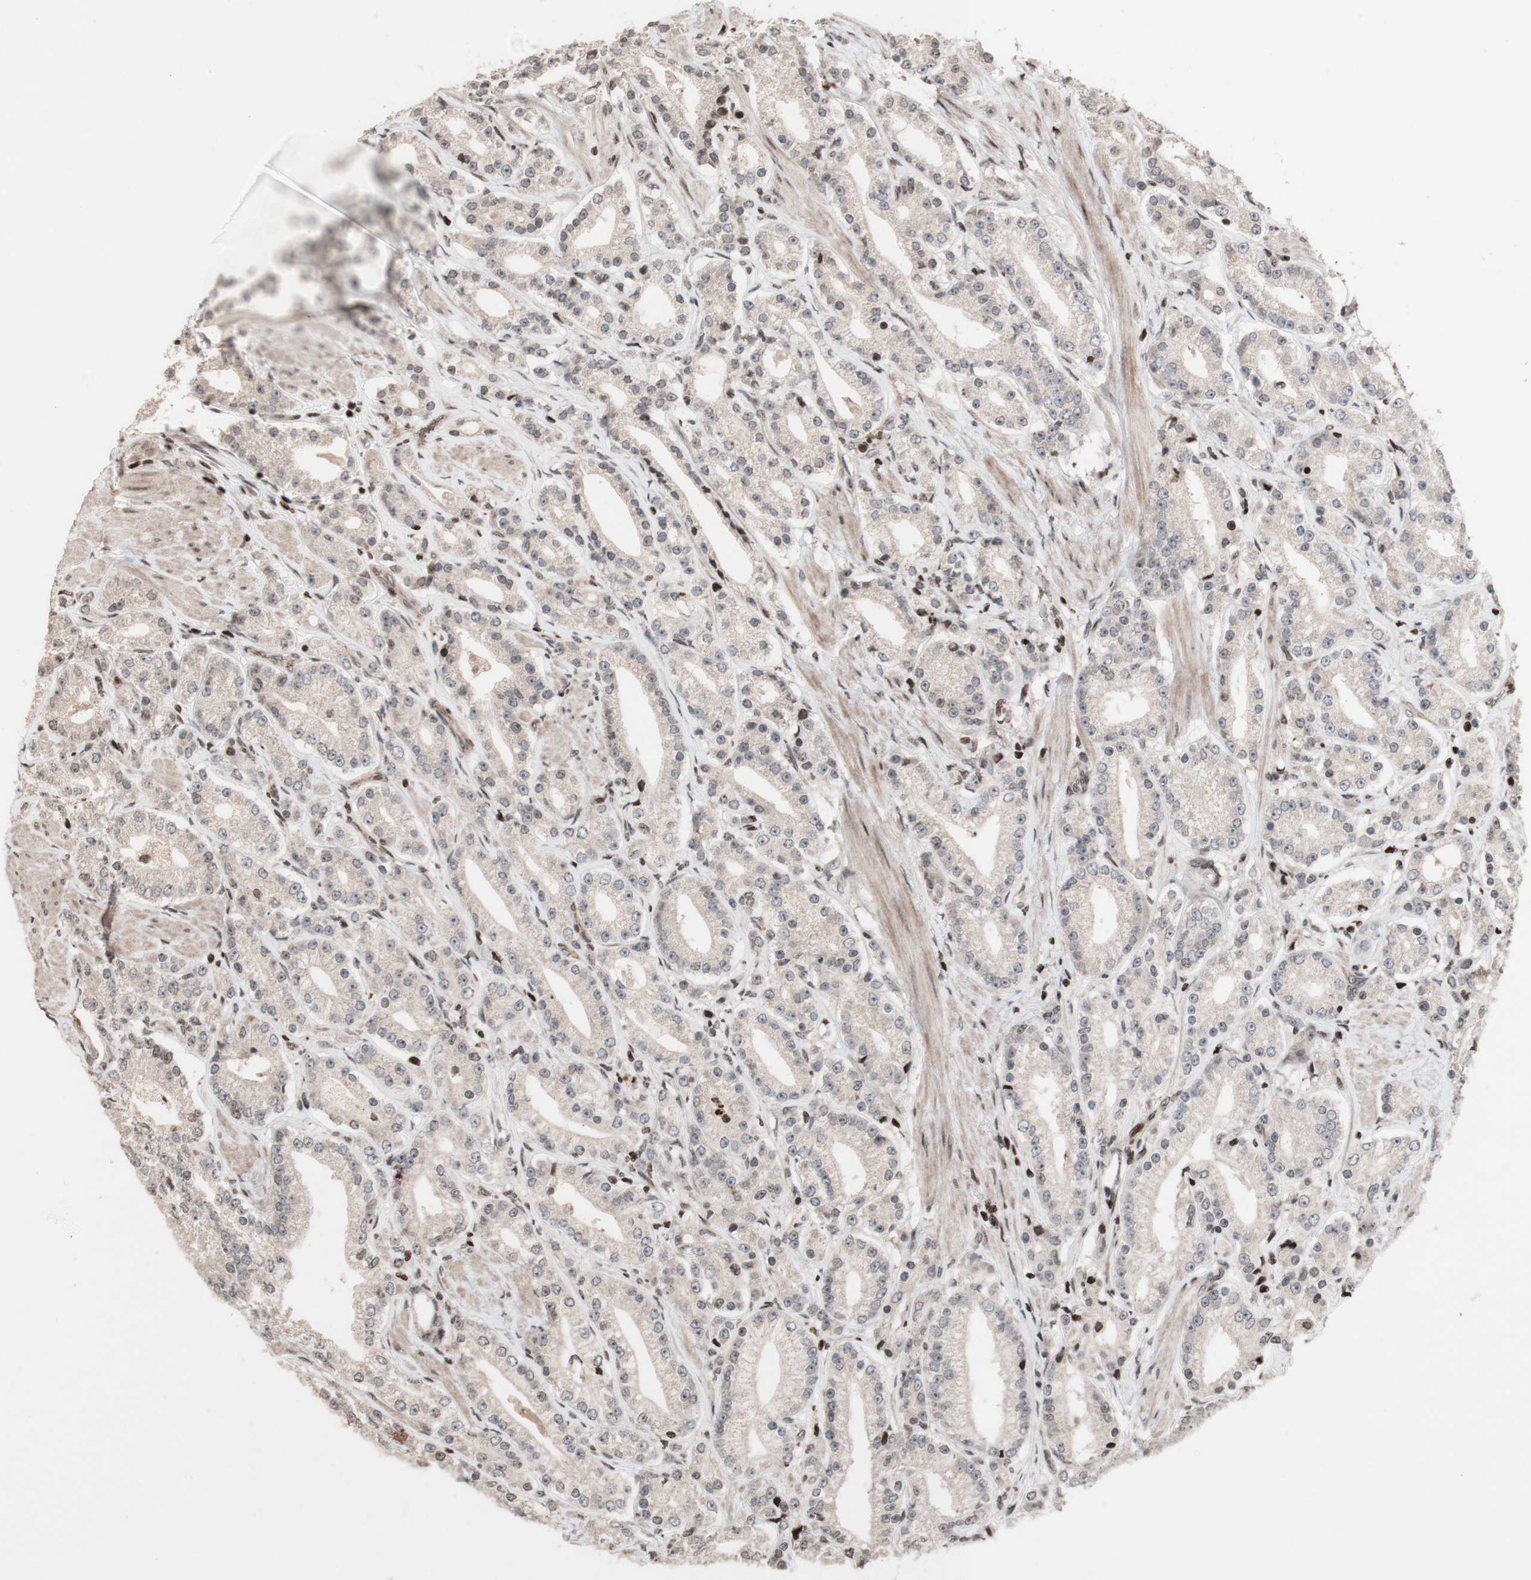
{"staining": {"intensity": "negative", "quantity": "none", "location": "none"}, "tissue": "prostate cancer", "cell_type": "Tumor cells", "image_type": "cancer", "snomed": [{"axis": "morphology", "description": "Adenocarcinoma, Low grade"}, {"axis": "topography", "description": "Prostate"}], "caption": "This is an immunohistochemistry (IHC) histopathology image of prostate cancer. There is no staining in tumor cells.", "gene": "POLA1", "patient": {"sex": "male", "age": 63}}